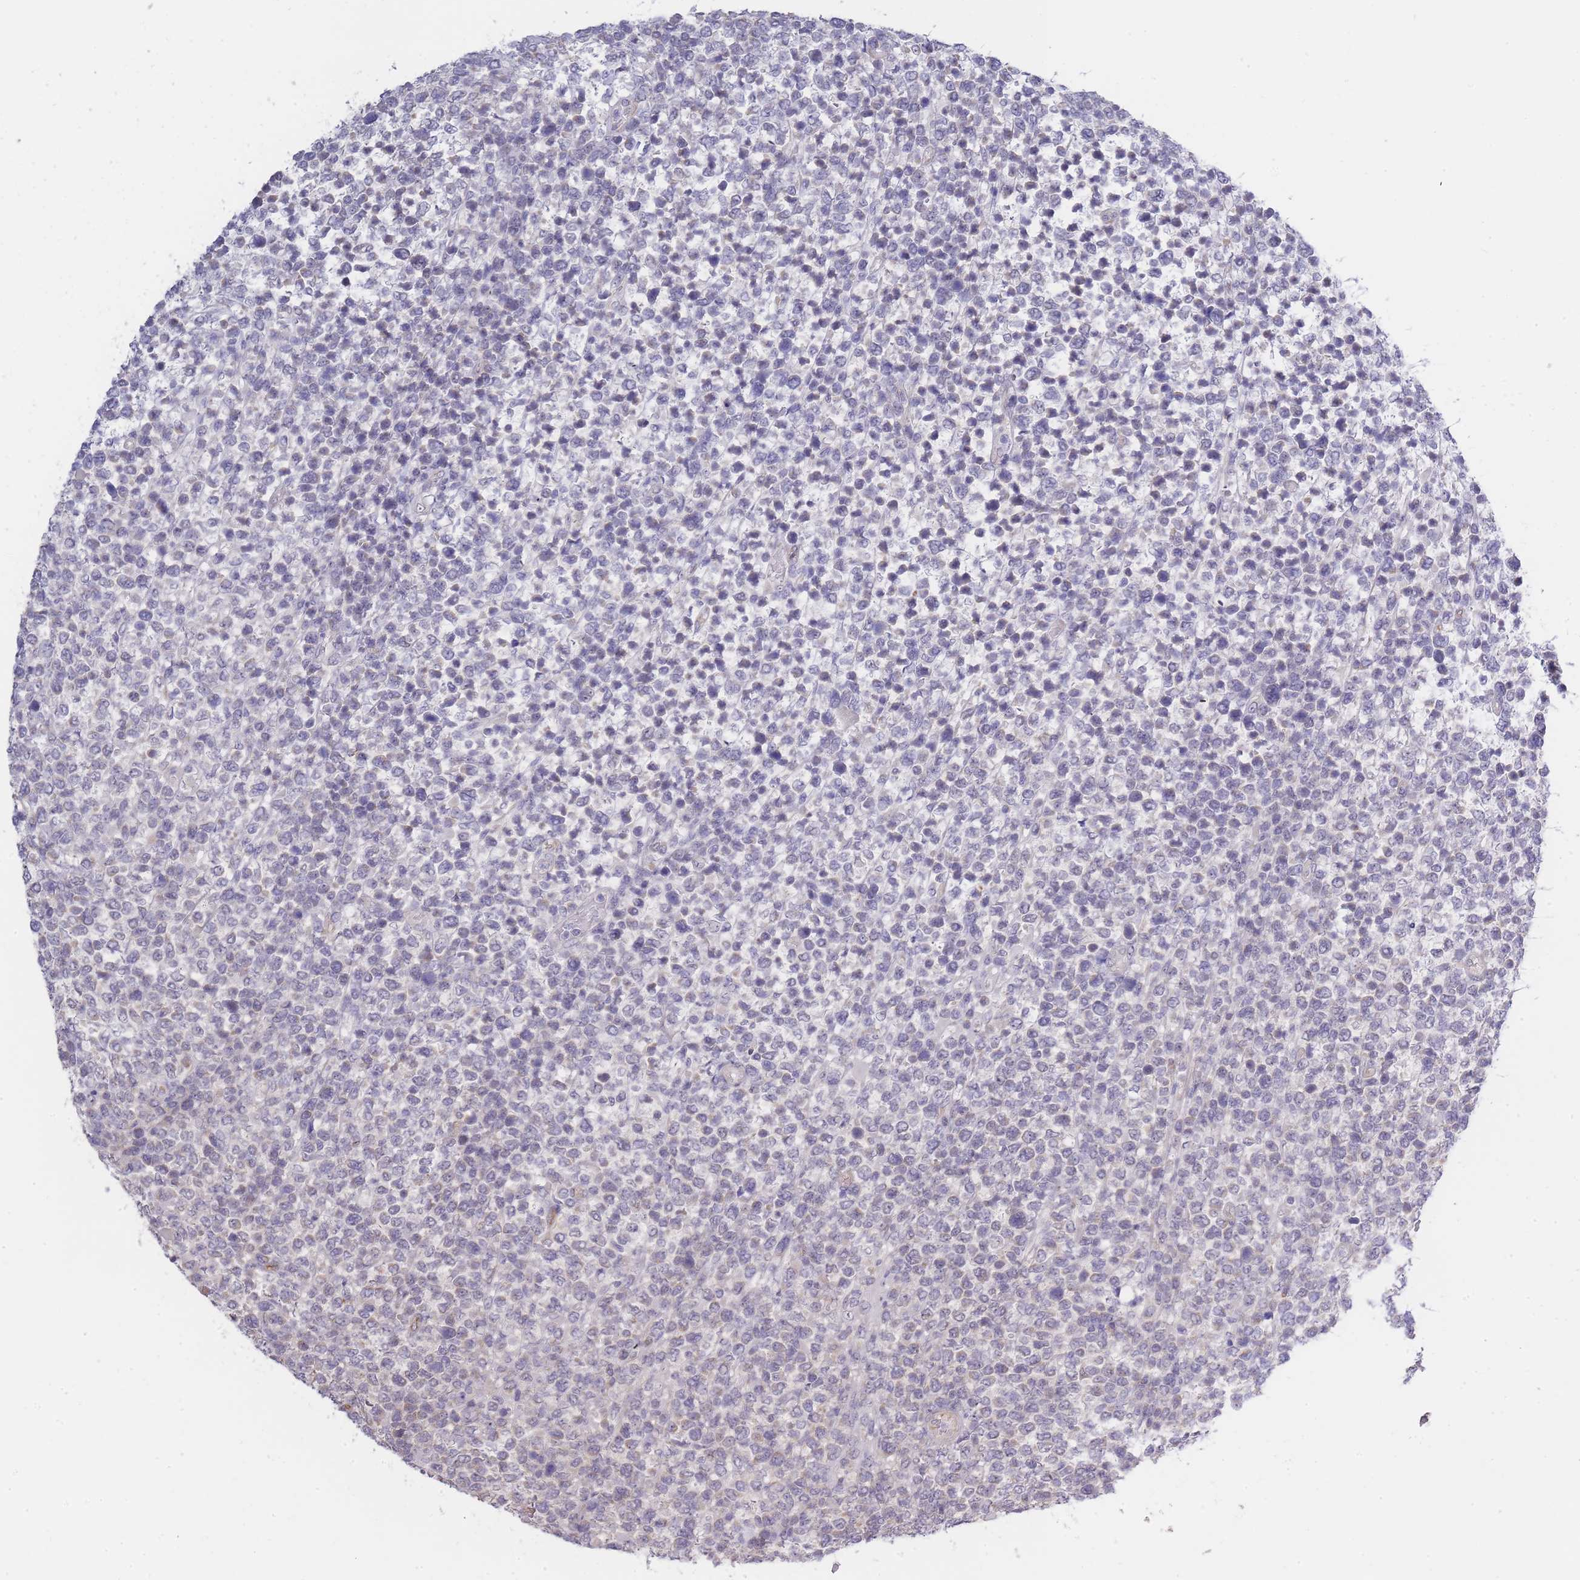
{"staining": {"intensity": "negative", "quantity": "none", "location": "none"}, "tissue": "lymphoma", "cell_type": "Tumor cells", "image_type": "cancer", "snomed": [{"axis": "morphology", "description": "Malignant lymphoma, non-Hodgkin's type, High grade"}, {"axis": "topography", "description": "Soft tissue"}], "caption": "This is an immunohistochemistry histopathology image of human lymphoma. There is no expression in tumor cells.", "gene": "C19orf25", "patient": {"sex": "female", "age": 56}}